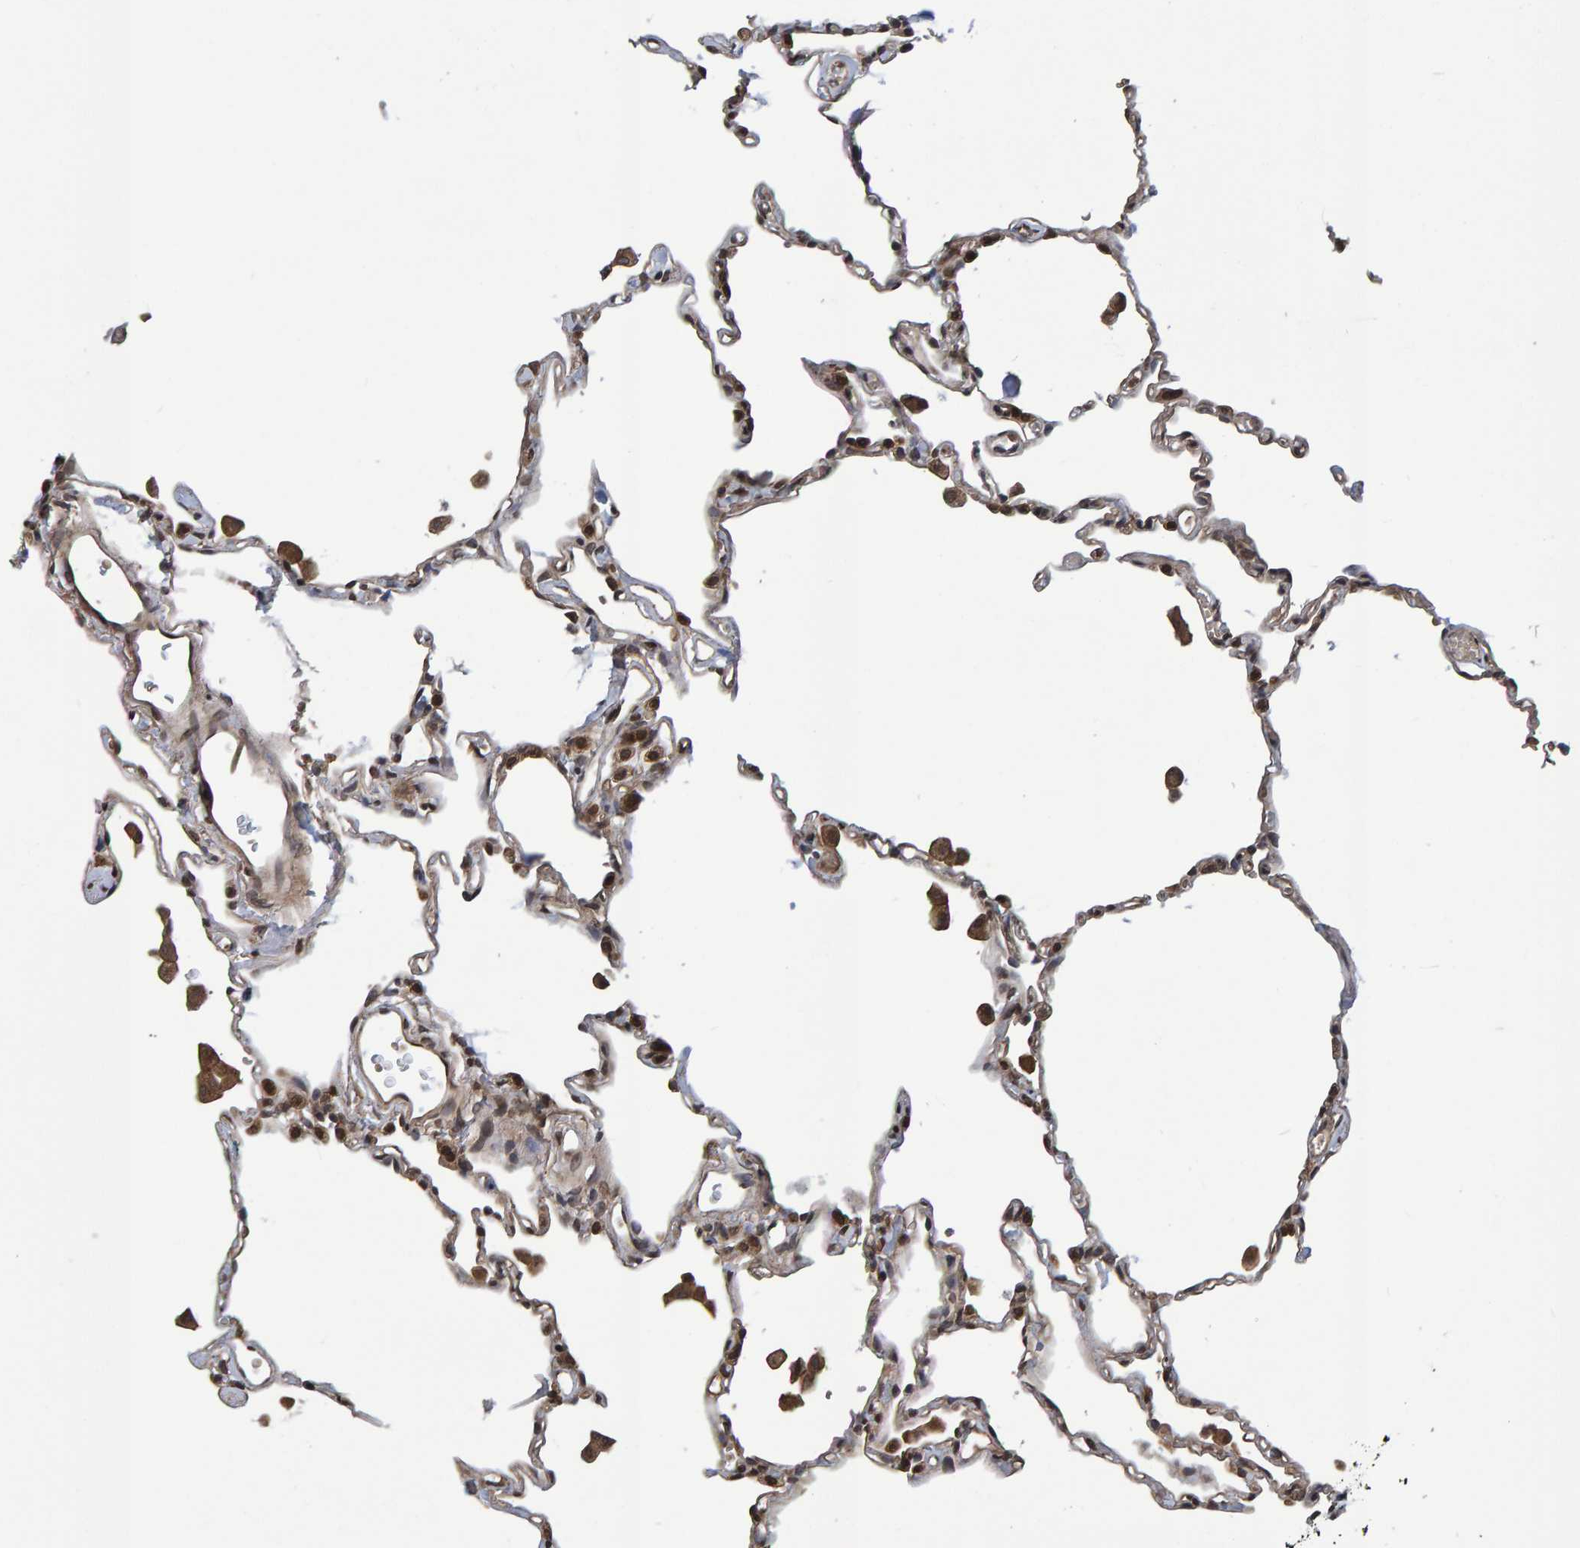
{"staining": {"intensity": "weak", "quantity": "25%-75%", "location": "cytoplasmic/membranous"}, "tissue": "lung", "cell_type": "Alveolar cells", "image_type": "normal", "snomed": [{"axis": "morphology", "description": "Normal tissue, NOS"}, {"axis": "topography", "description": "Lung"}], "caption": "Protein expression analysis of normal human lung reveals weak cytoplasmic/membranous expression in approximately 25%-75% of alveolar cells.", "gene": "GAB2", "patient": {"sex": "female", "age": 49}}